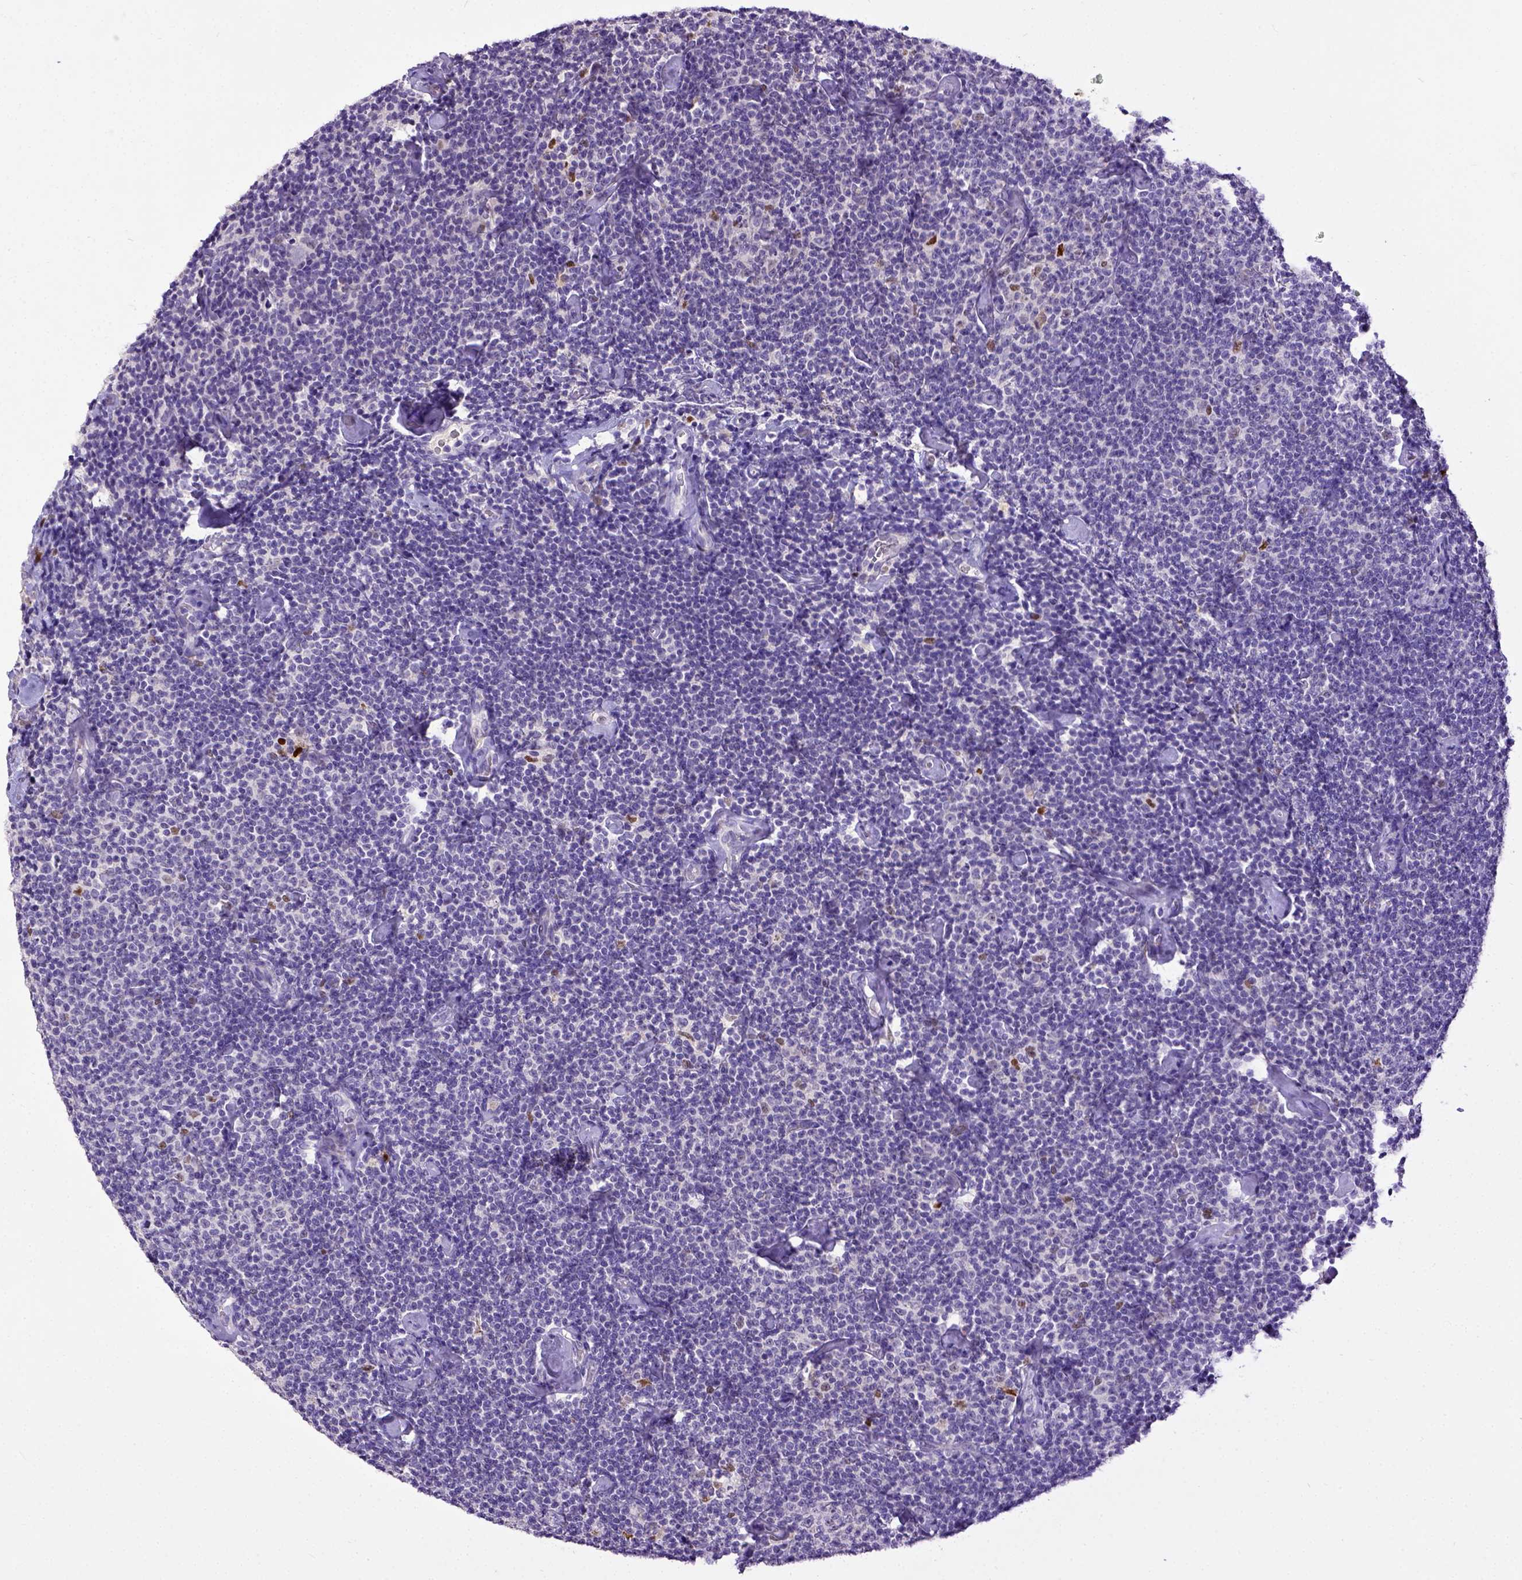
{"staining": {"intensity": "negative", "quantity": "none", "location": "none"}, "tissue": "lymphoma", "cell_type": "Tumor cells", "image_type": "cancer", "snomed": [{"axis": "morphology", "description": "Malignant lymphoma, non-Hodgkin's type, Low grade"}, {"axis": "topography", "description": "Lymph node"}], "caption": "Tumor cells show no significant expression in low-grade malignant lymphoma, non-Hodgkin's type.", "gene": "CDKN1A", "patient": {"sex": "male", "age": 81}}